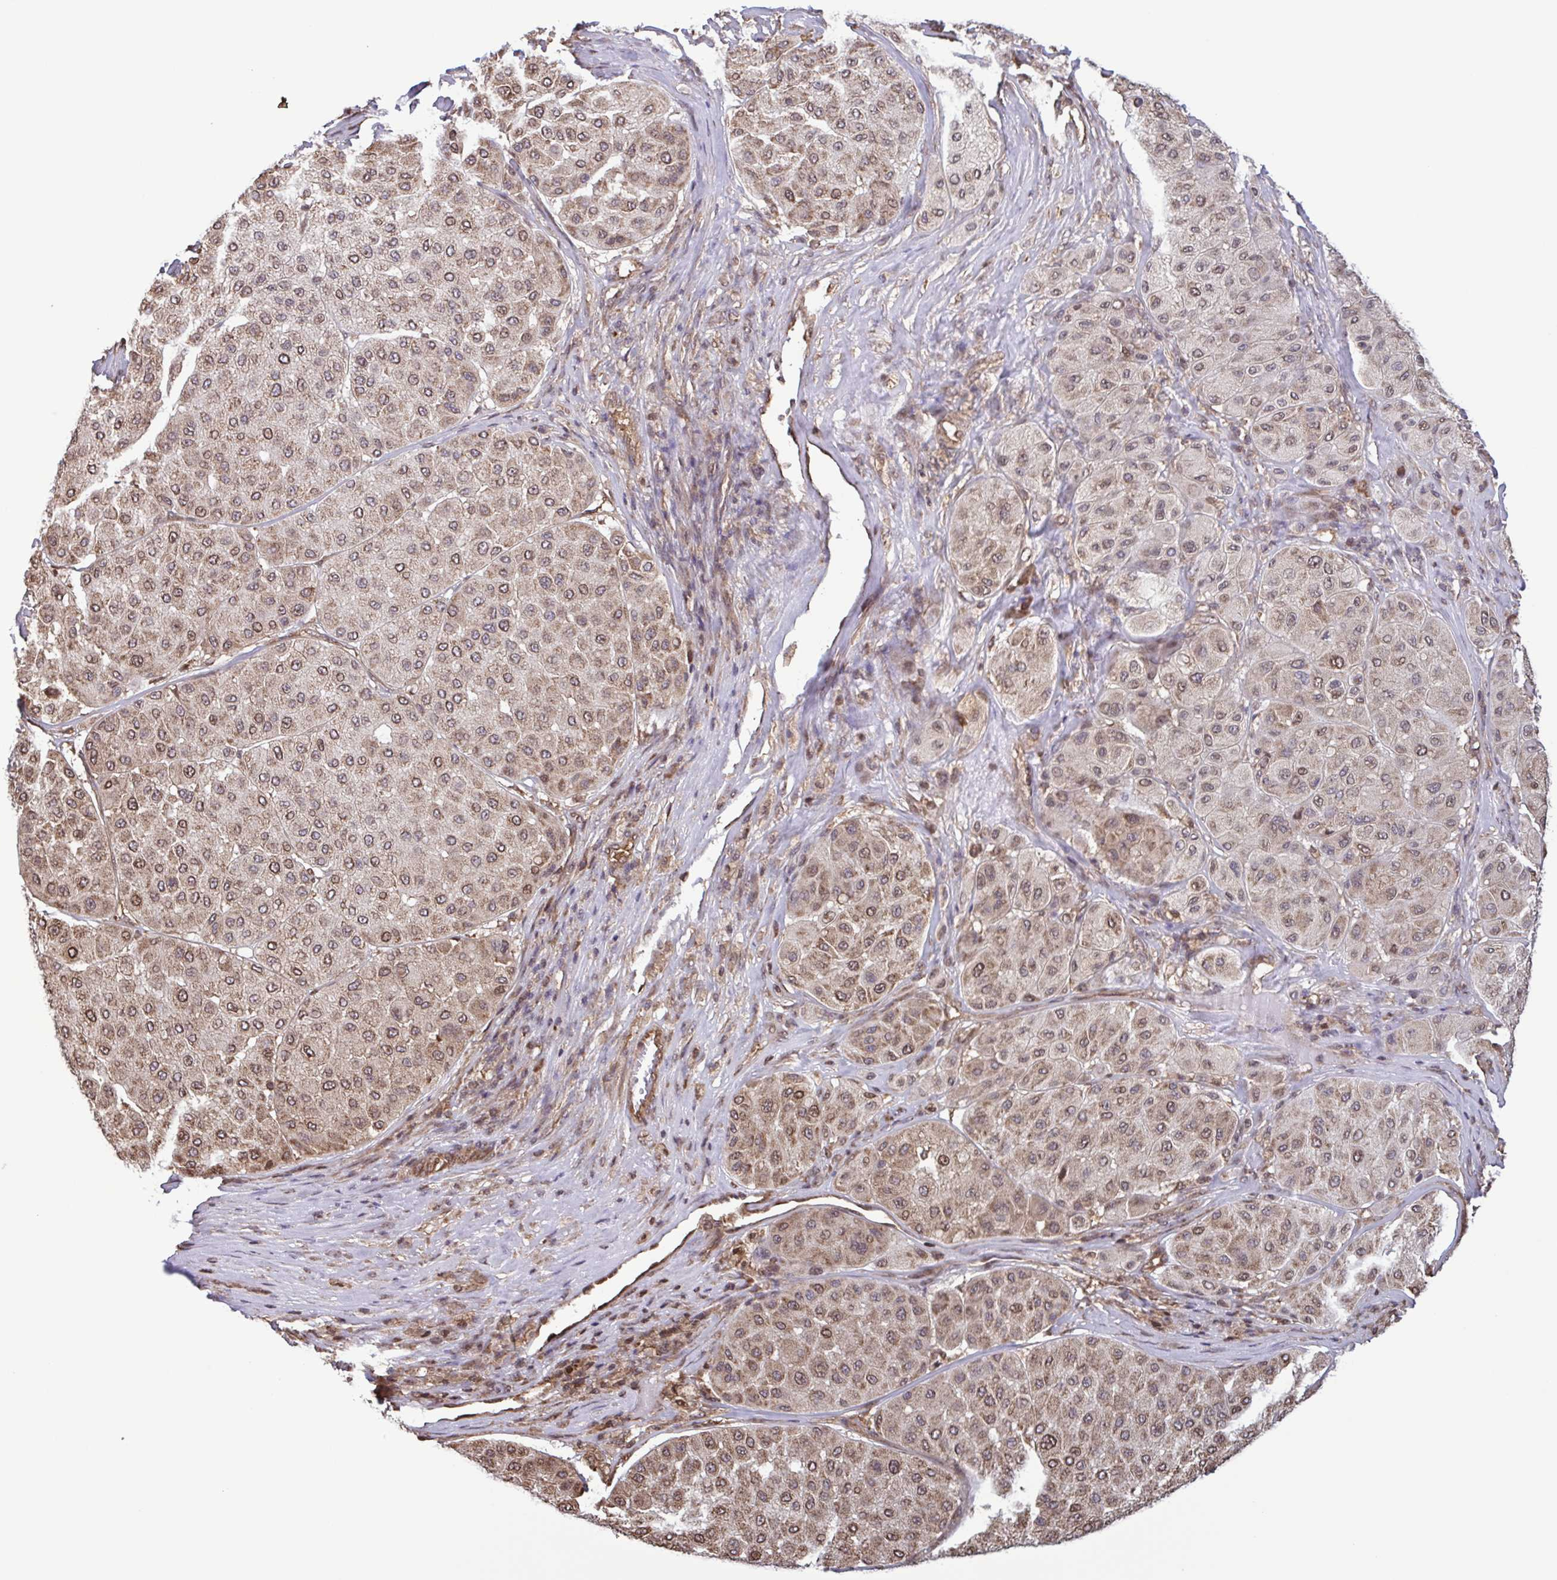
{"staining": {"intensity": "moderate", "quantity": ">75%", "location": "cytoplasmic/membranous,nuclear"}, "tissue": "melanoma", "cell_type": "Tumor cells", "image_type": "cancer", "snomed": [{"axis": "morphology", "description": "Malignant melanoma, Metastatic site"}, {"axis": "topography", "description": "Smooth muscle"}], "caption": "Immunohistochemical staining of human melanoma exhibits medium levels of moderate cytoplasmic/membranous and nuclear expression in about >75% of tumor cells.", "gene": "SEC63", "patient": {"sex": "male", "age": 41}}